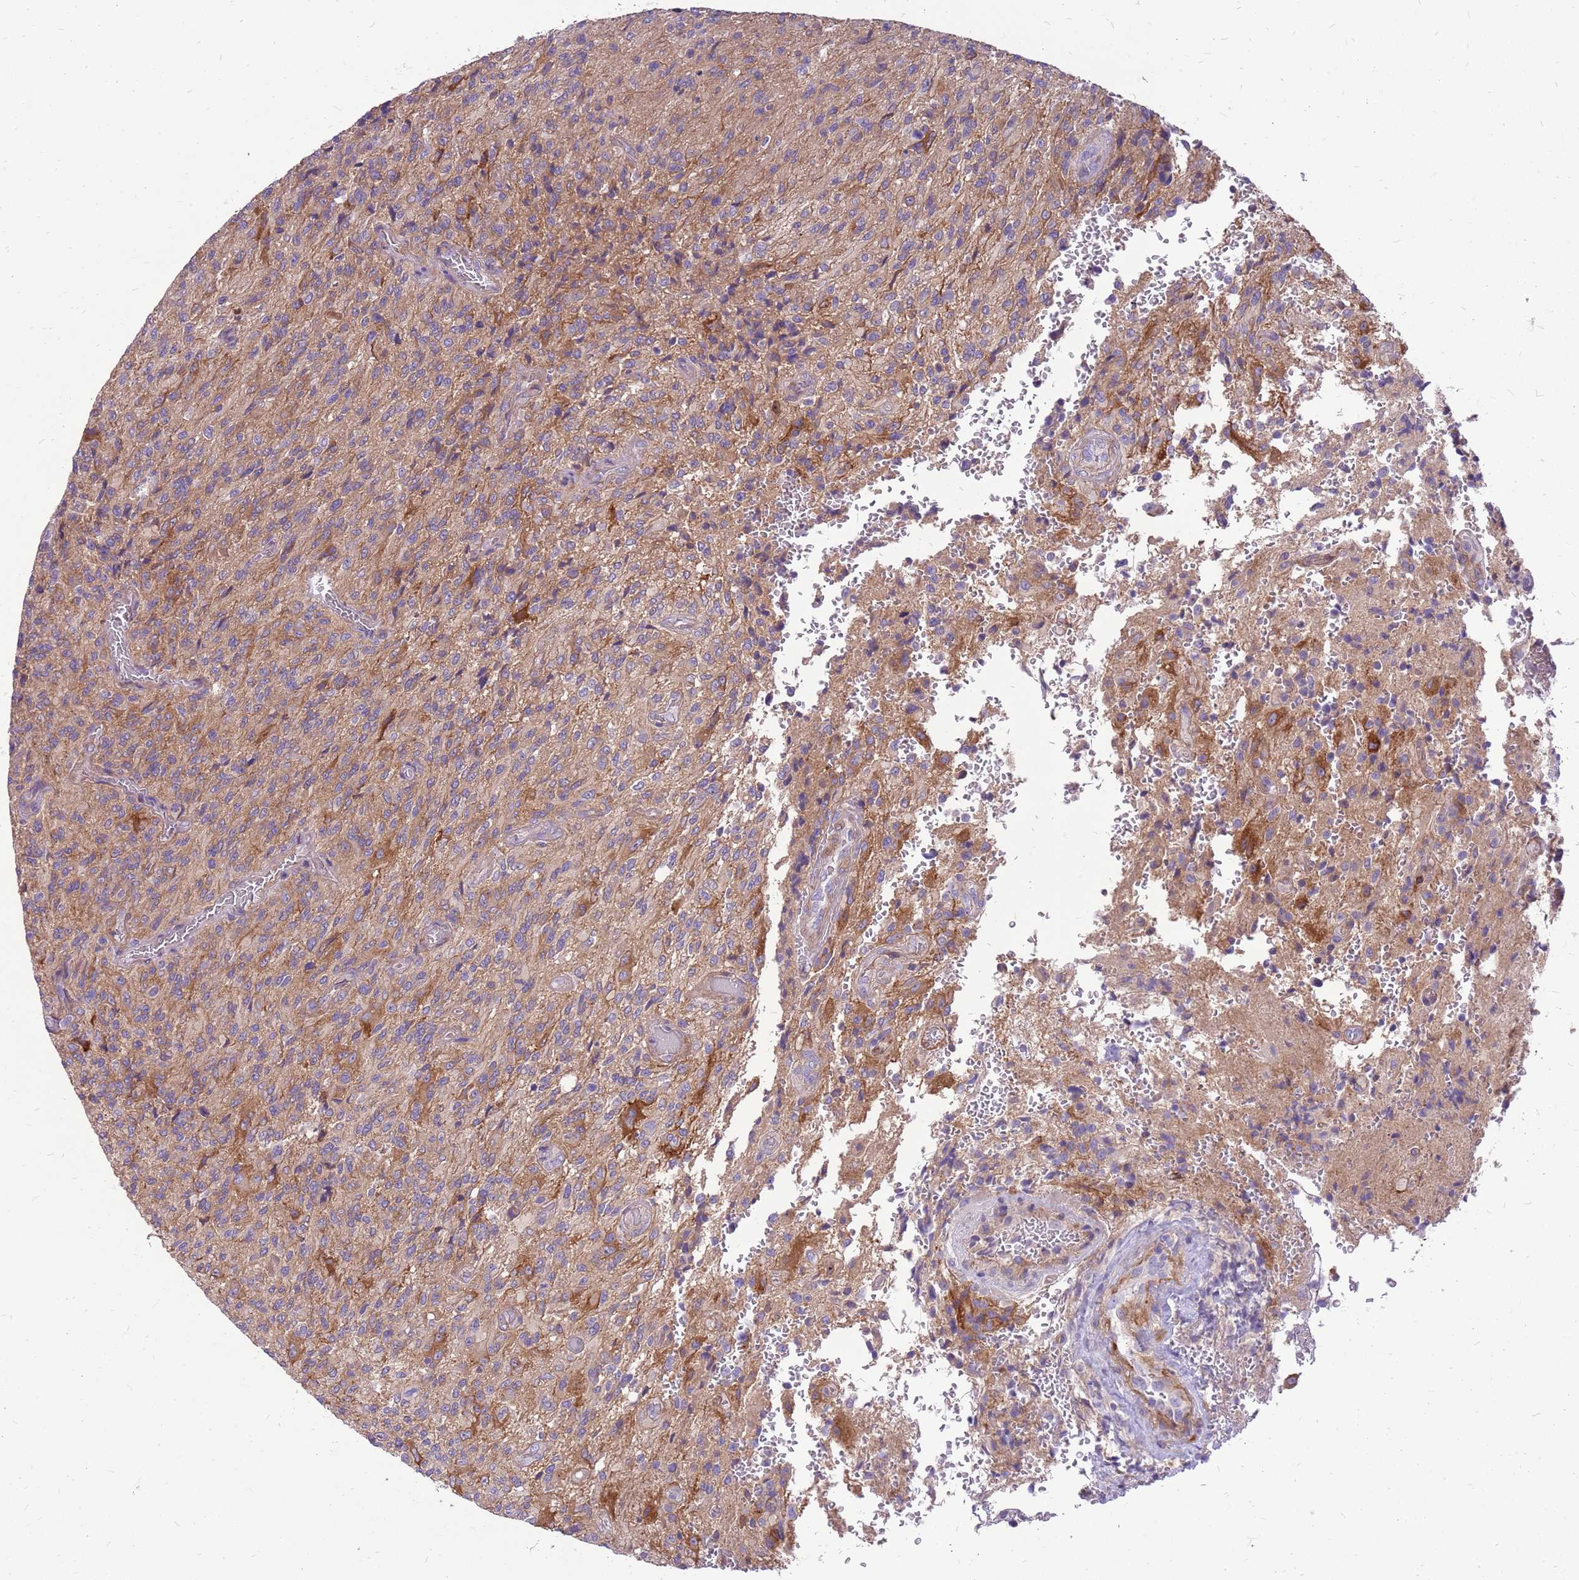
{"staining": {"intensity": "weak", "quantity": "25%-75%", "location": "cytoplasmic/membranous"}, "tissue": "glioma", "cell_type": "Tumor cells", "image_type": "cancer", "snomed": [{"axis": "morphology", "description": "Normal tissue, NOS"}, {"axis": "morphology", "description": "Glioma, malignant, High grade"}, {"axis": "topography", "description": "Cerebral cortex"}], "caption": "Immunohistochemistry (IHC) (DAB (3,3'-diaminobenzidine)) staining of high-grade glioma (malignant) demonstrates weak cytoplasmic/membranous protein positivity in approximately 25%-75% of tumor cells. Using DAB (brown) and hematoxylin (blue) stains, captured at high magnification using brightfield microscopy.", "gene": "WDR90", "patient": {"sex": "male", "age": 56}}